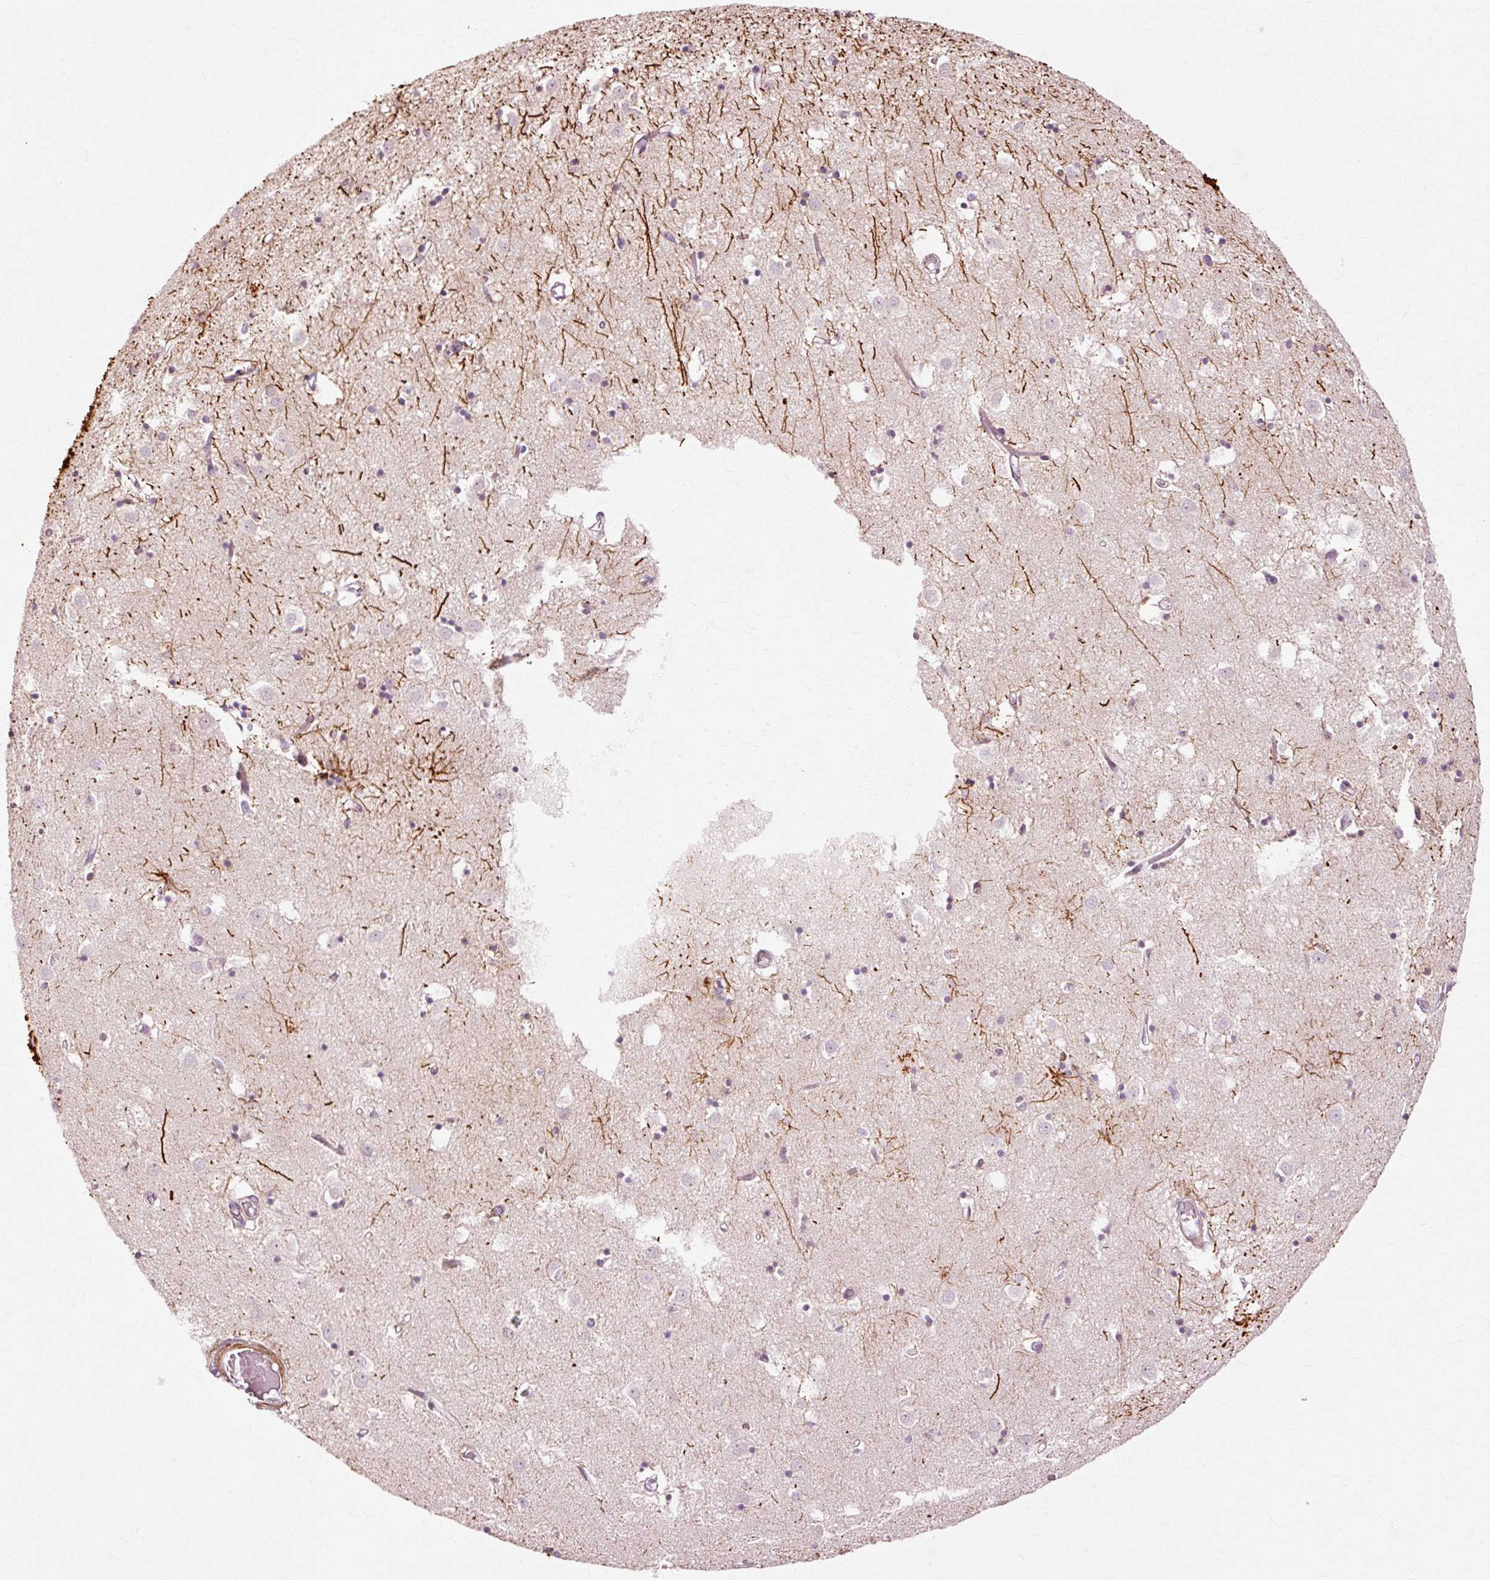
{"staining": {"intensity": "negative", "quantity": "none", "location": "none"}, "tissue": "caudate", "cell_type": "Glial cells", "image_type": "normal", "snomed": [{"axis": "morphology", "description": "Normal tissue, NOS"}, {"axis": "topography", "description": "Lateral ventricle wall"}], "caption": "Immunohistochemistry (IHC) histopathology image of unremarkable caudate: human caudate stained with DAB (3,3'-diaminobenzidine) reveals no significant protein positivity in glial cells.", "gene": "RANBP2", "patient": {"sex": "male", "age": 70}}